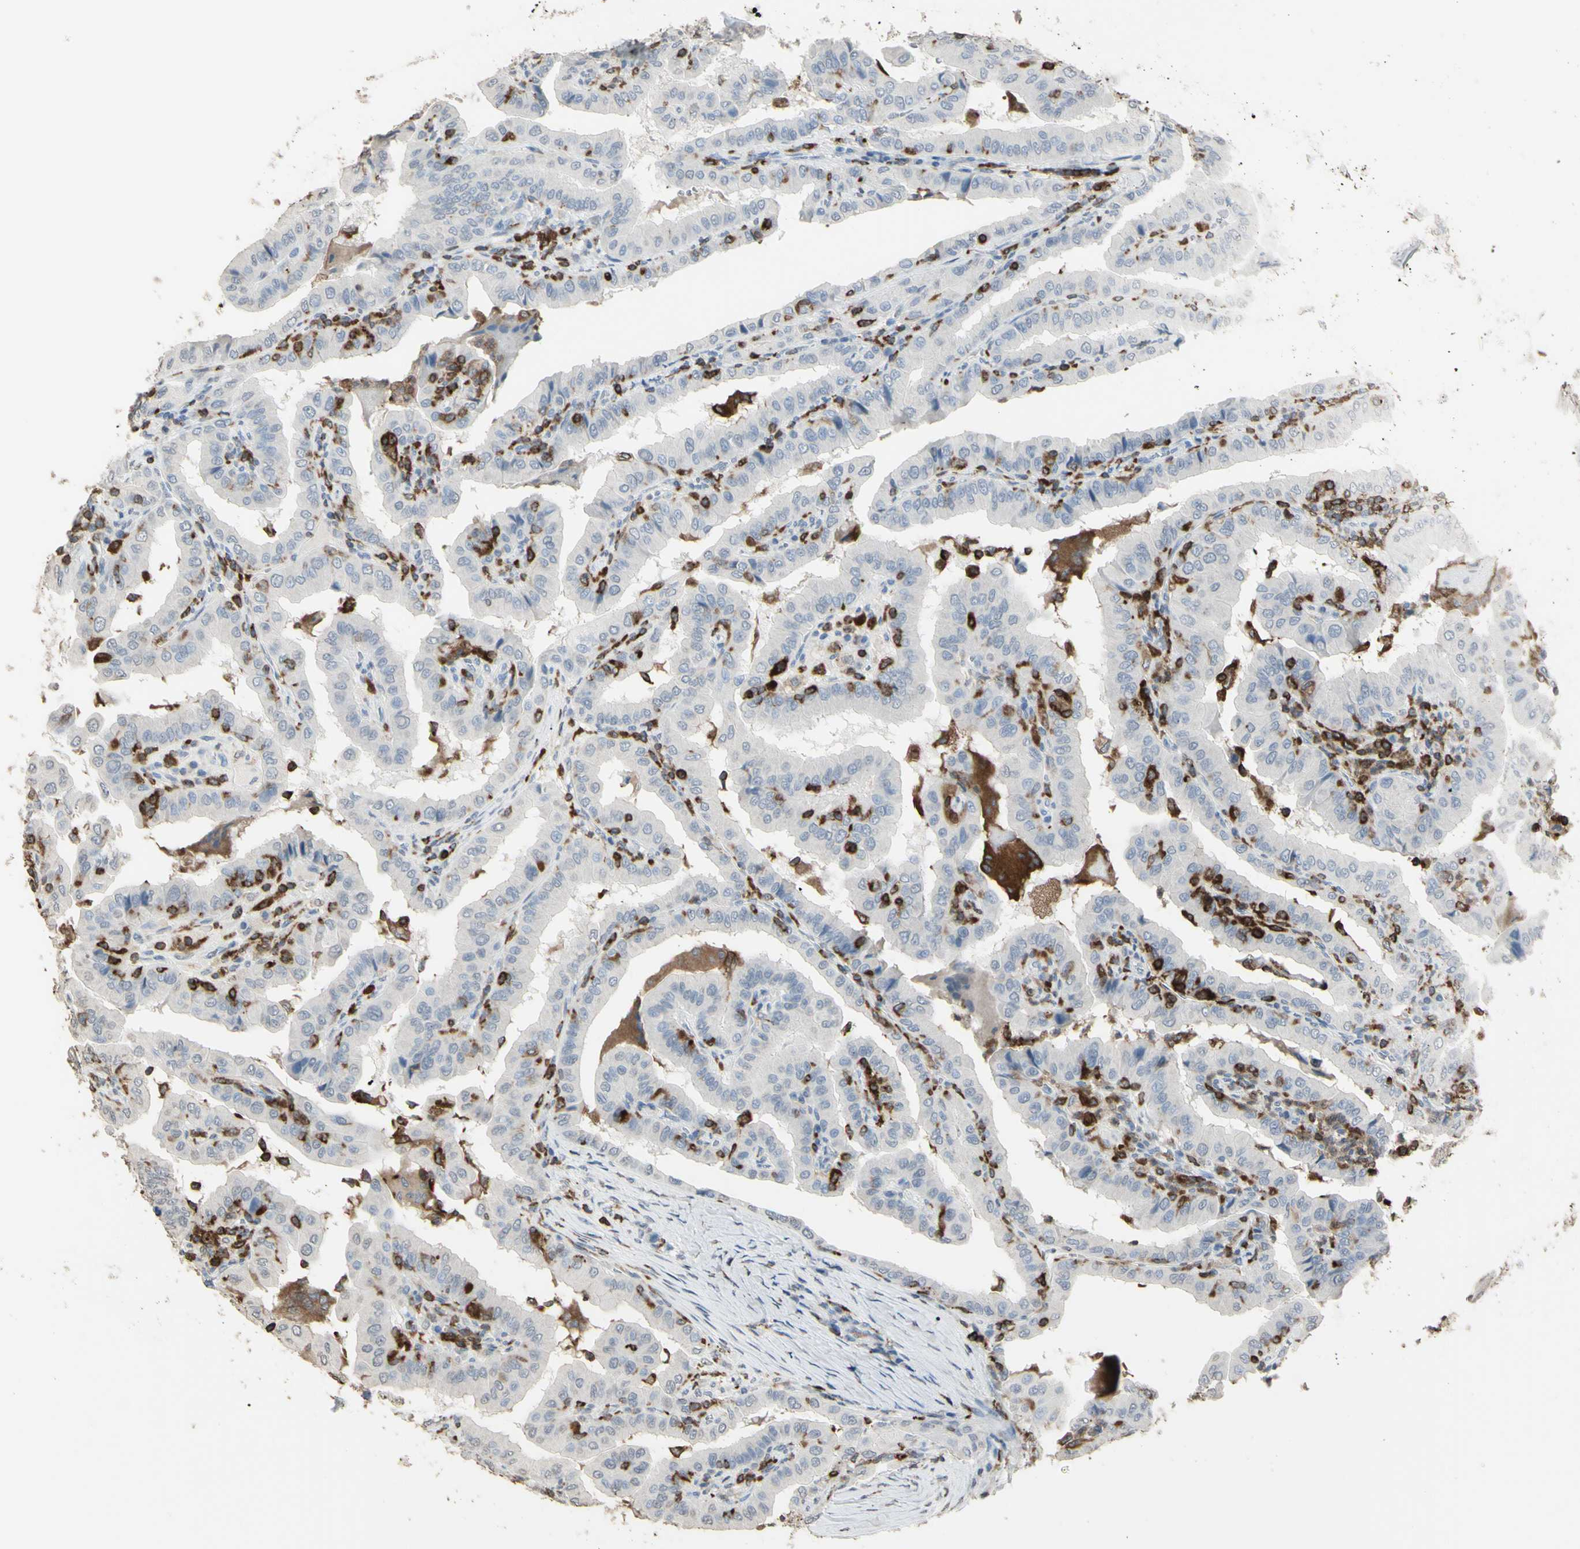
{"staining": {"intensity": "negative", "quantity": "none", "location": "none"}, "tissue": "thyroid cancer", "cell_type": "Tumor cells", "image_type": "cancer", "snomed": [{"axis": "morphology", "description": "Papillary adenocarcinoma, NOS"}, {"axis": "topography", "description": "Thyroid gland"}], "caption": "DAB (3,3'-diaminobenzidine) immunohistochemical staining of thyroid cancer (papillary adenocarcinoma) displays no significant expression in tumor cells.", "gene": "PSTPIP1", "patient": {"sex": "male", "age": 33}}